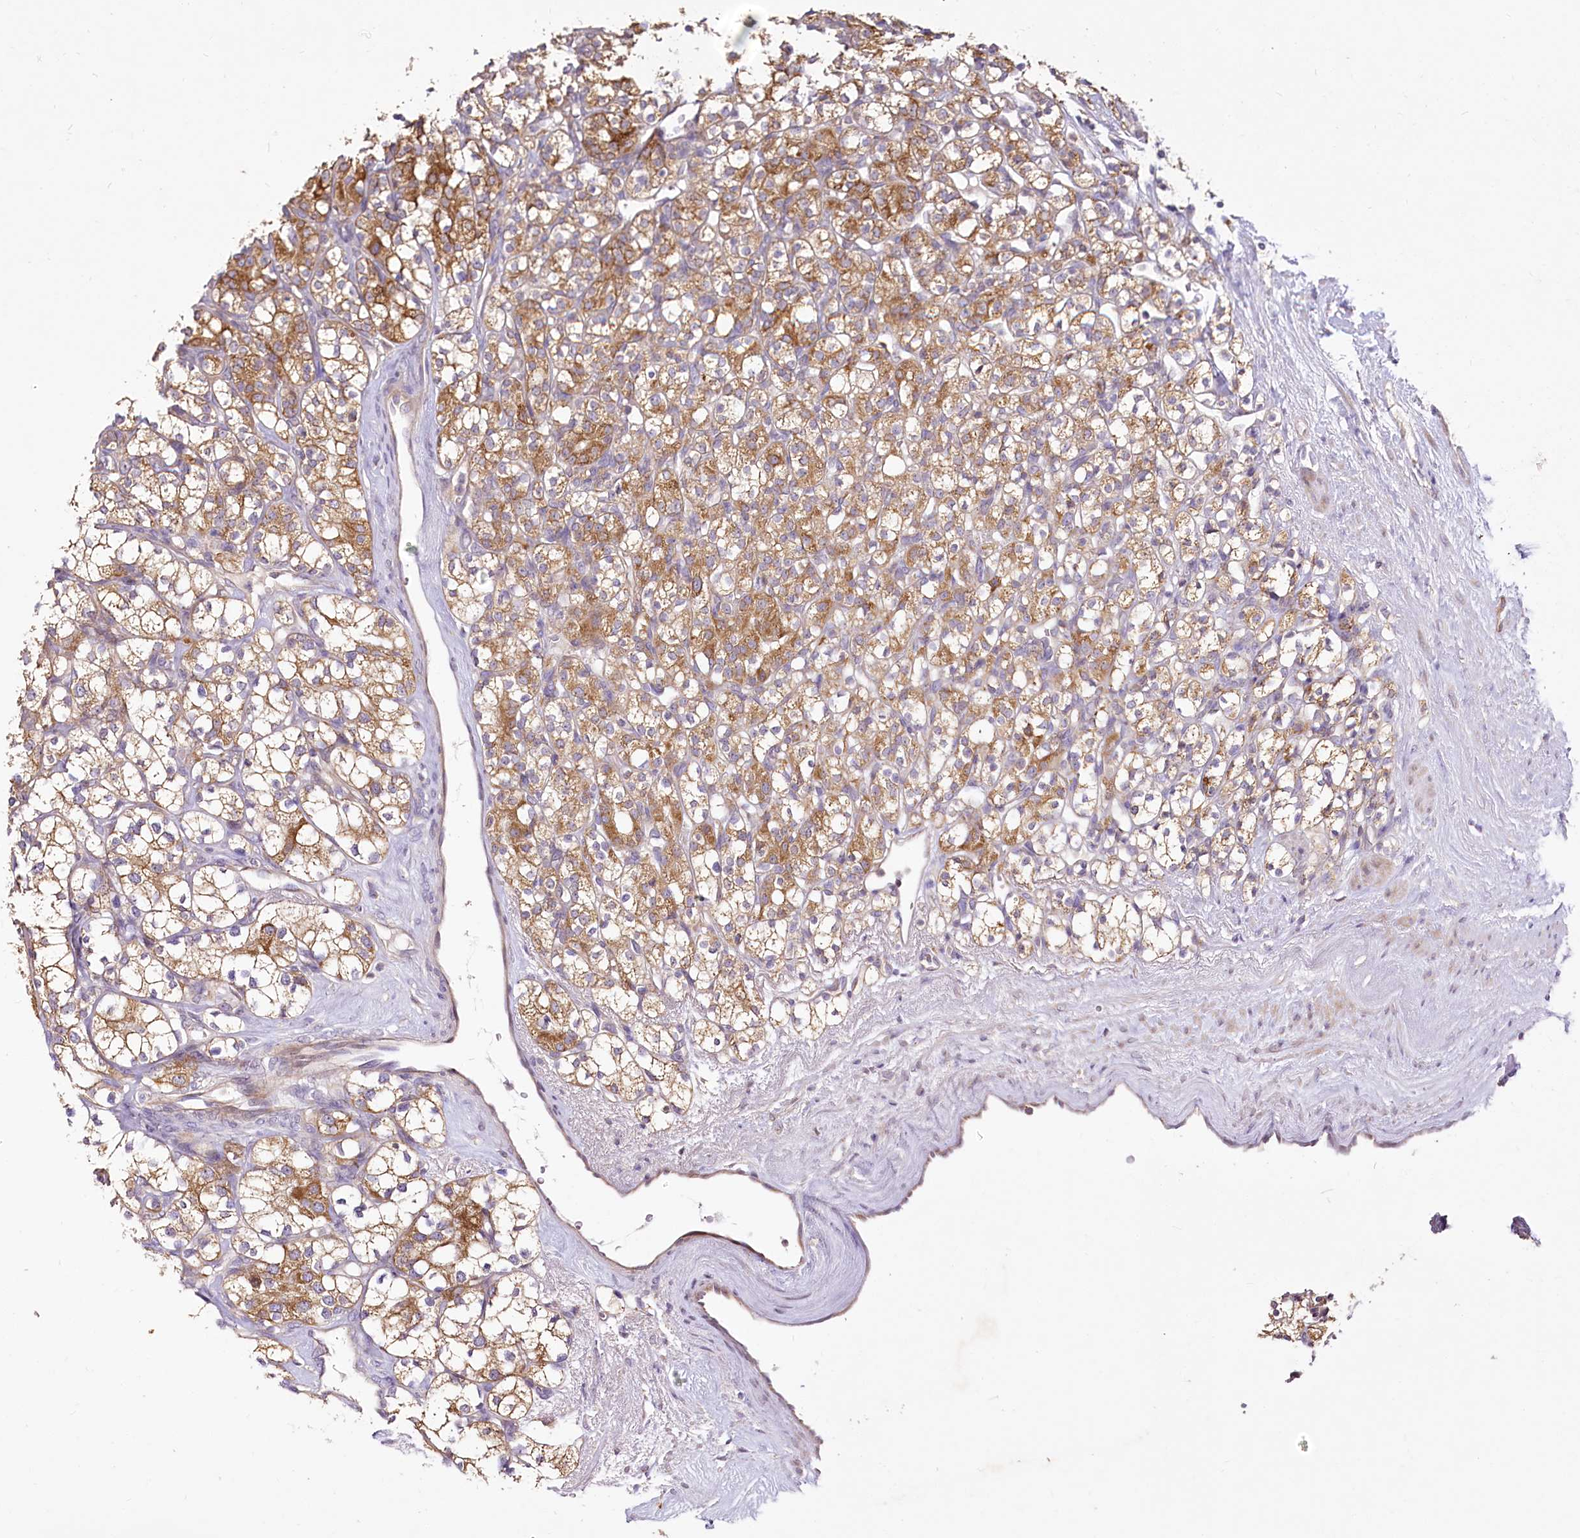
{"staining": {"intensity": "moderate", "quantity": ">75%", "location": "cytoplasmic/membranous"}, "tissue": "renal cancer", "cell_type": "Tumor cells", "image_type": "cancer", "snomed": [{"axis": "morphology", "description": "Adenocarcinoma, NOS"}, {"axis": "topography", "description": "Kidney"}], "caption": "Immunohistochemical staining of adenocarcinoma (renal) displays moderate cytoplasmic/membranous protein staining in about >75% of tumor cells. (brown staining indicates protein expression, while blue staining denotes nuclei).", "gene": "PYROXD1", "patient": {"sex": "male", "age": 77}}